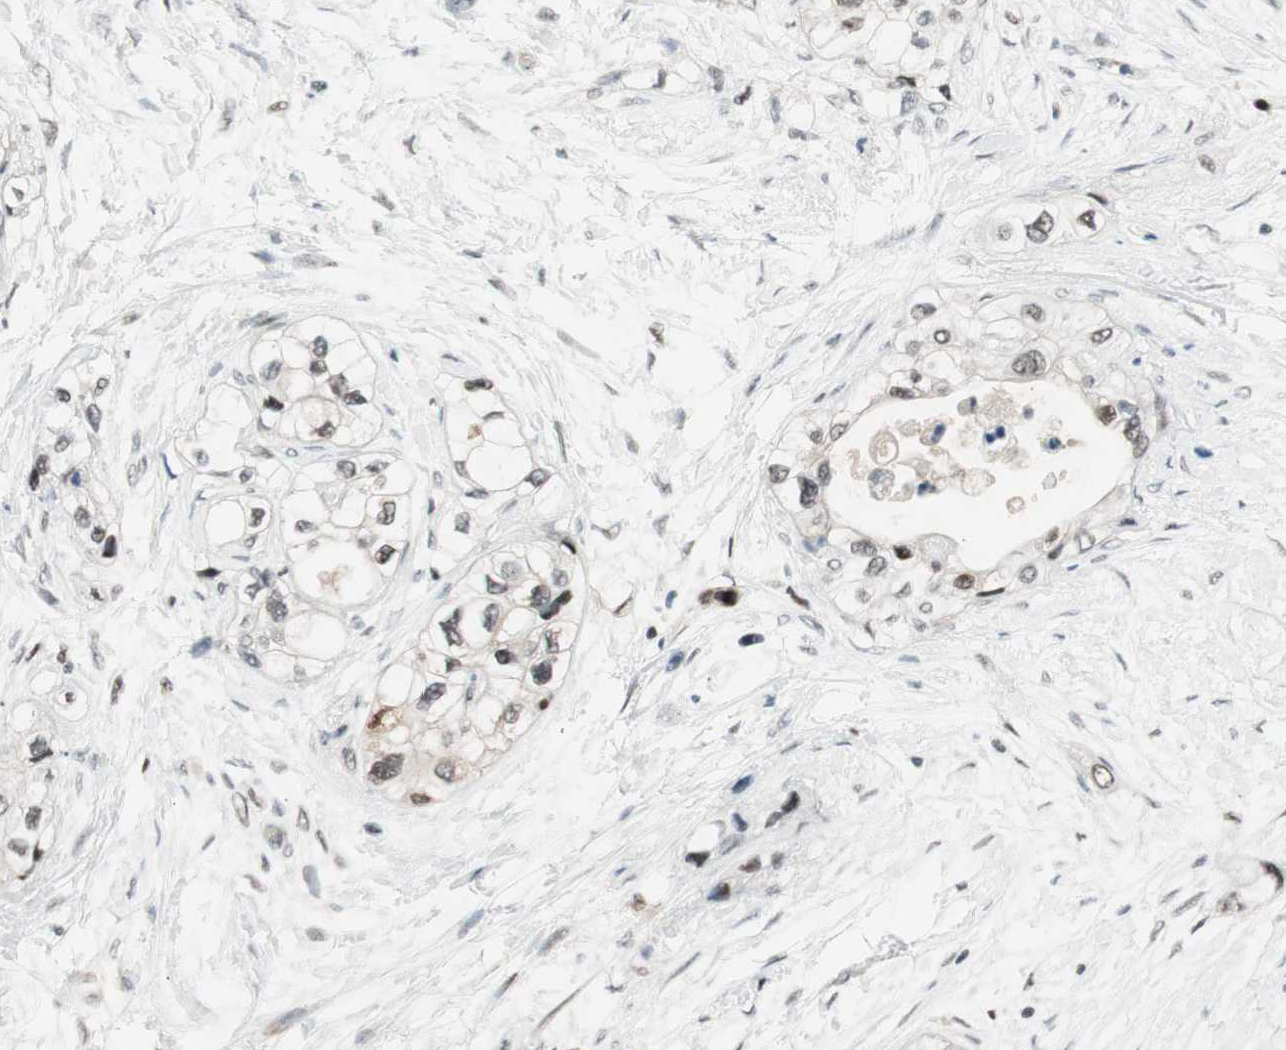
{"staining": {"intensity": "strong", "quantity": "<25%", "location": "nuclear"}, "tissue": "pancreatic cancer", "cell_type": "Tumor cells", "image_type": "cancer", "snomed": [{"axis": "morphology", "description": "Adenocarcinoma, NOS"}, {"axis": "topography", "description": "Pancreas"}], "caption": "Tumor cells reveal medium levels of strong nuclear staining in about <25% of cells in human adenocarcinoma (pancreatic).", "gene": "LONP2", "patient": {"sex": "female", "age": 70}}